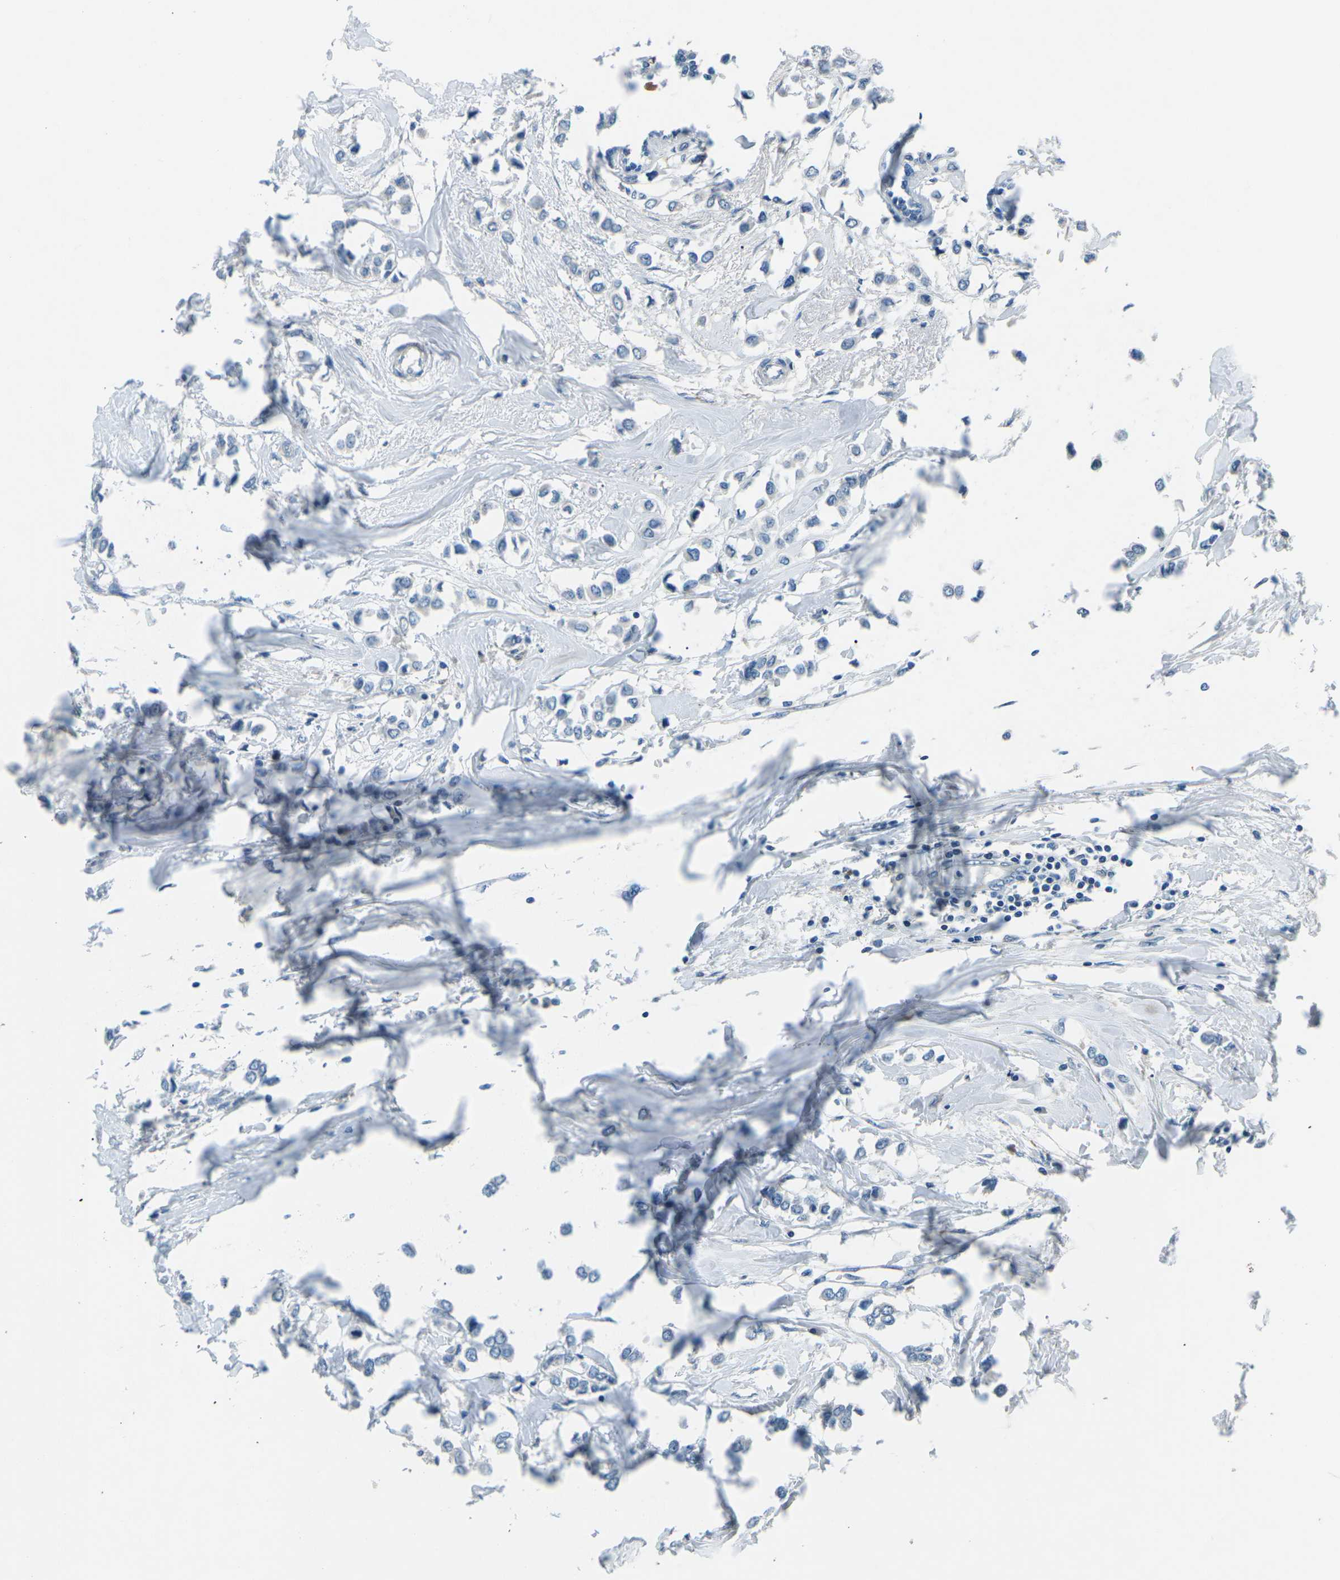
{"staining": {"intensity": "negative", "quantity": "none", "location": "none"}, "tissue": "breast cancer", "cell_type": "Tumor cells", "image_type": "cancer", "snomed": [{"axis": "morphology", "description": "Lobular carcinoma"}, {"axis": "topography", "description": "Breast"}], "caption": "Immunohistochemical staining of human lobular carcinoma (breast) demonstrates no significant expression in tumor cells.", "gene": "CD1D", "patient": {"sex": "female", "age": 51}}